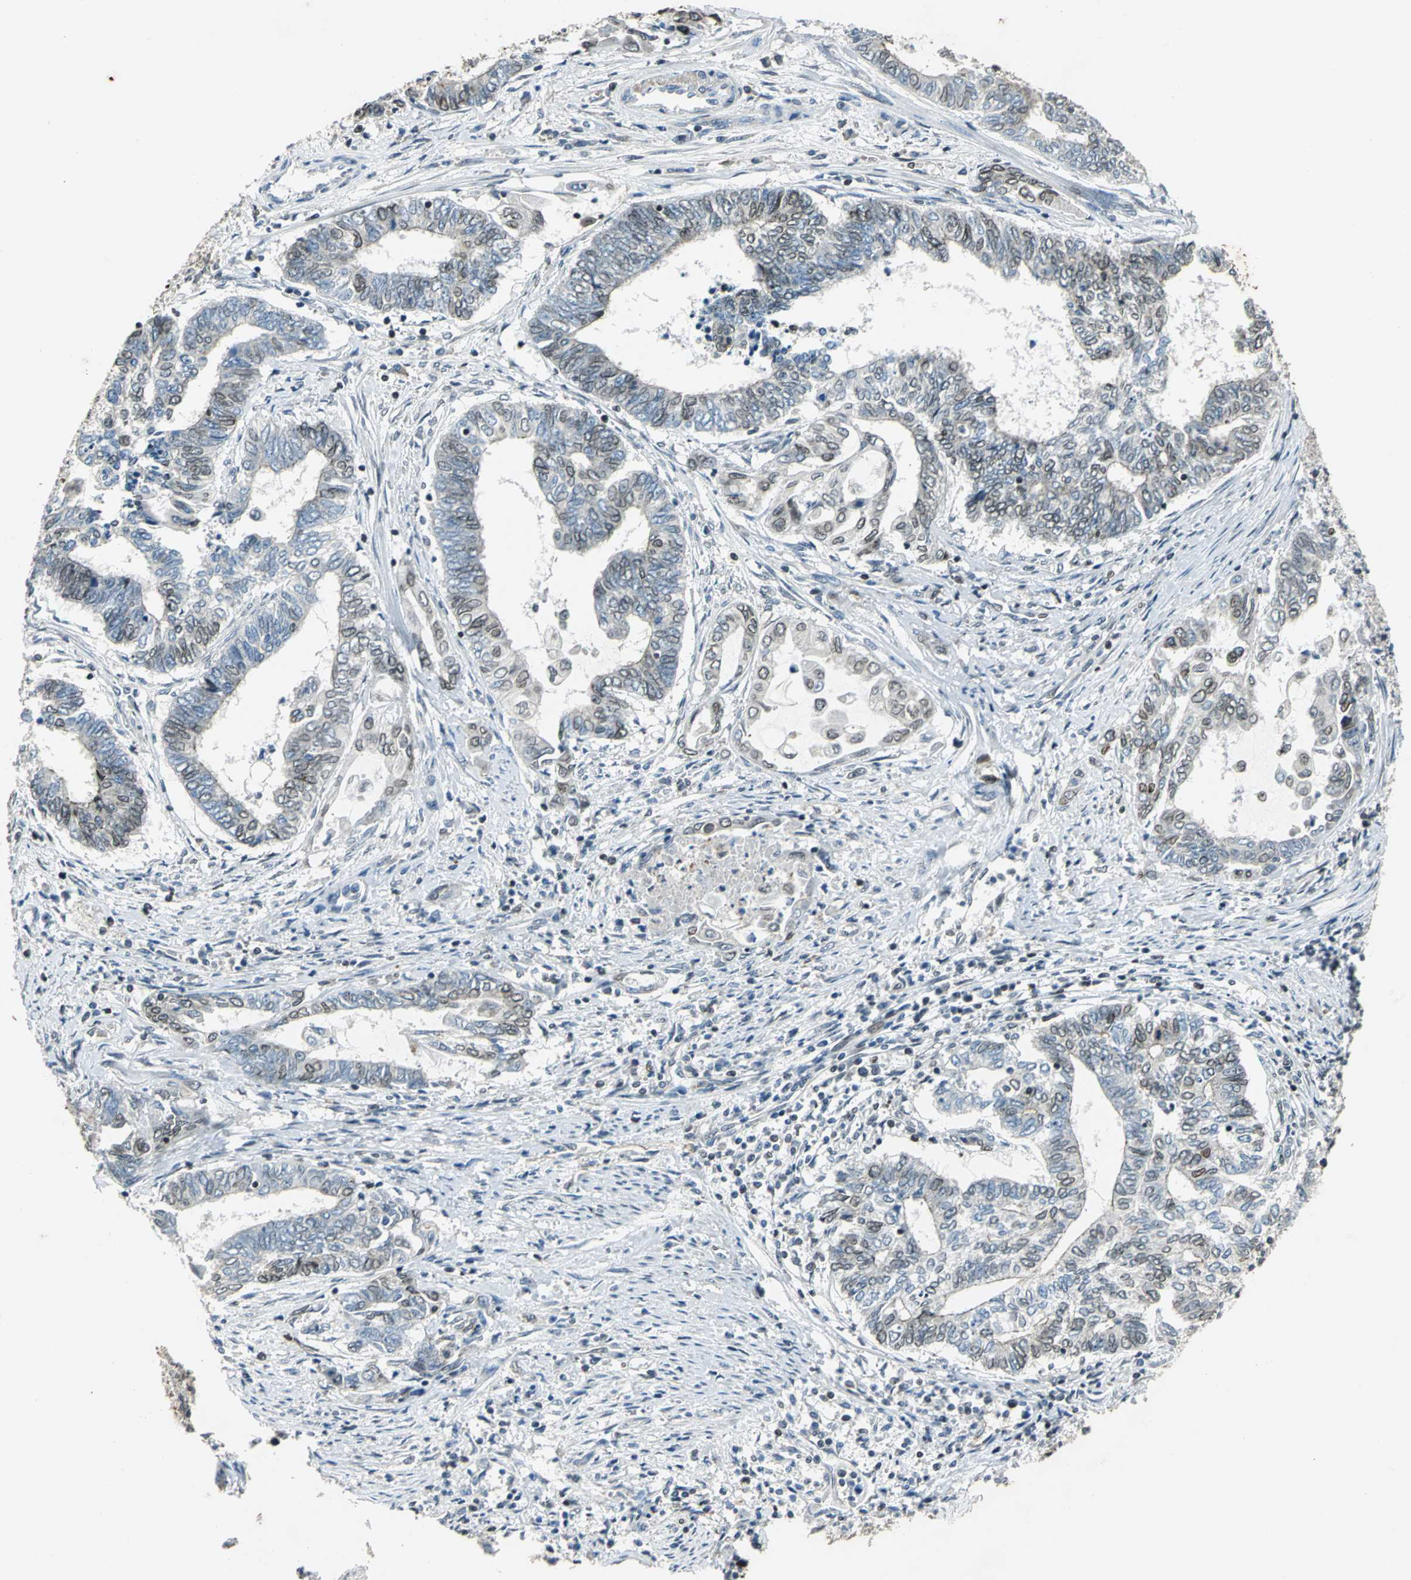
{"staining": {"intensity": "weak", "quantity": "<25%", "location": "cytoplasmic/membranous,nuclear"}, "tissue": "endometrial cancer", "cell_type": "Tumor cells", "image_type": "cancer", "snomed": [{"axis": "morphology", "description": "Adenocarcinoma, NOS"}, {"axis": "topography", "description": "Uterus"}, {"axis": "topography", "description": "Endometrium"}], "caption": "There is no significant positivity in tumor cells of endometrial cancer. (DAB (3,3'-diaminobenzidine) IHC with hematoxylin counter stain).", "gene": "BRIP1", "patient": {"sex": "female", "age": 70}}